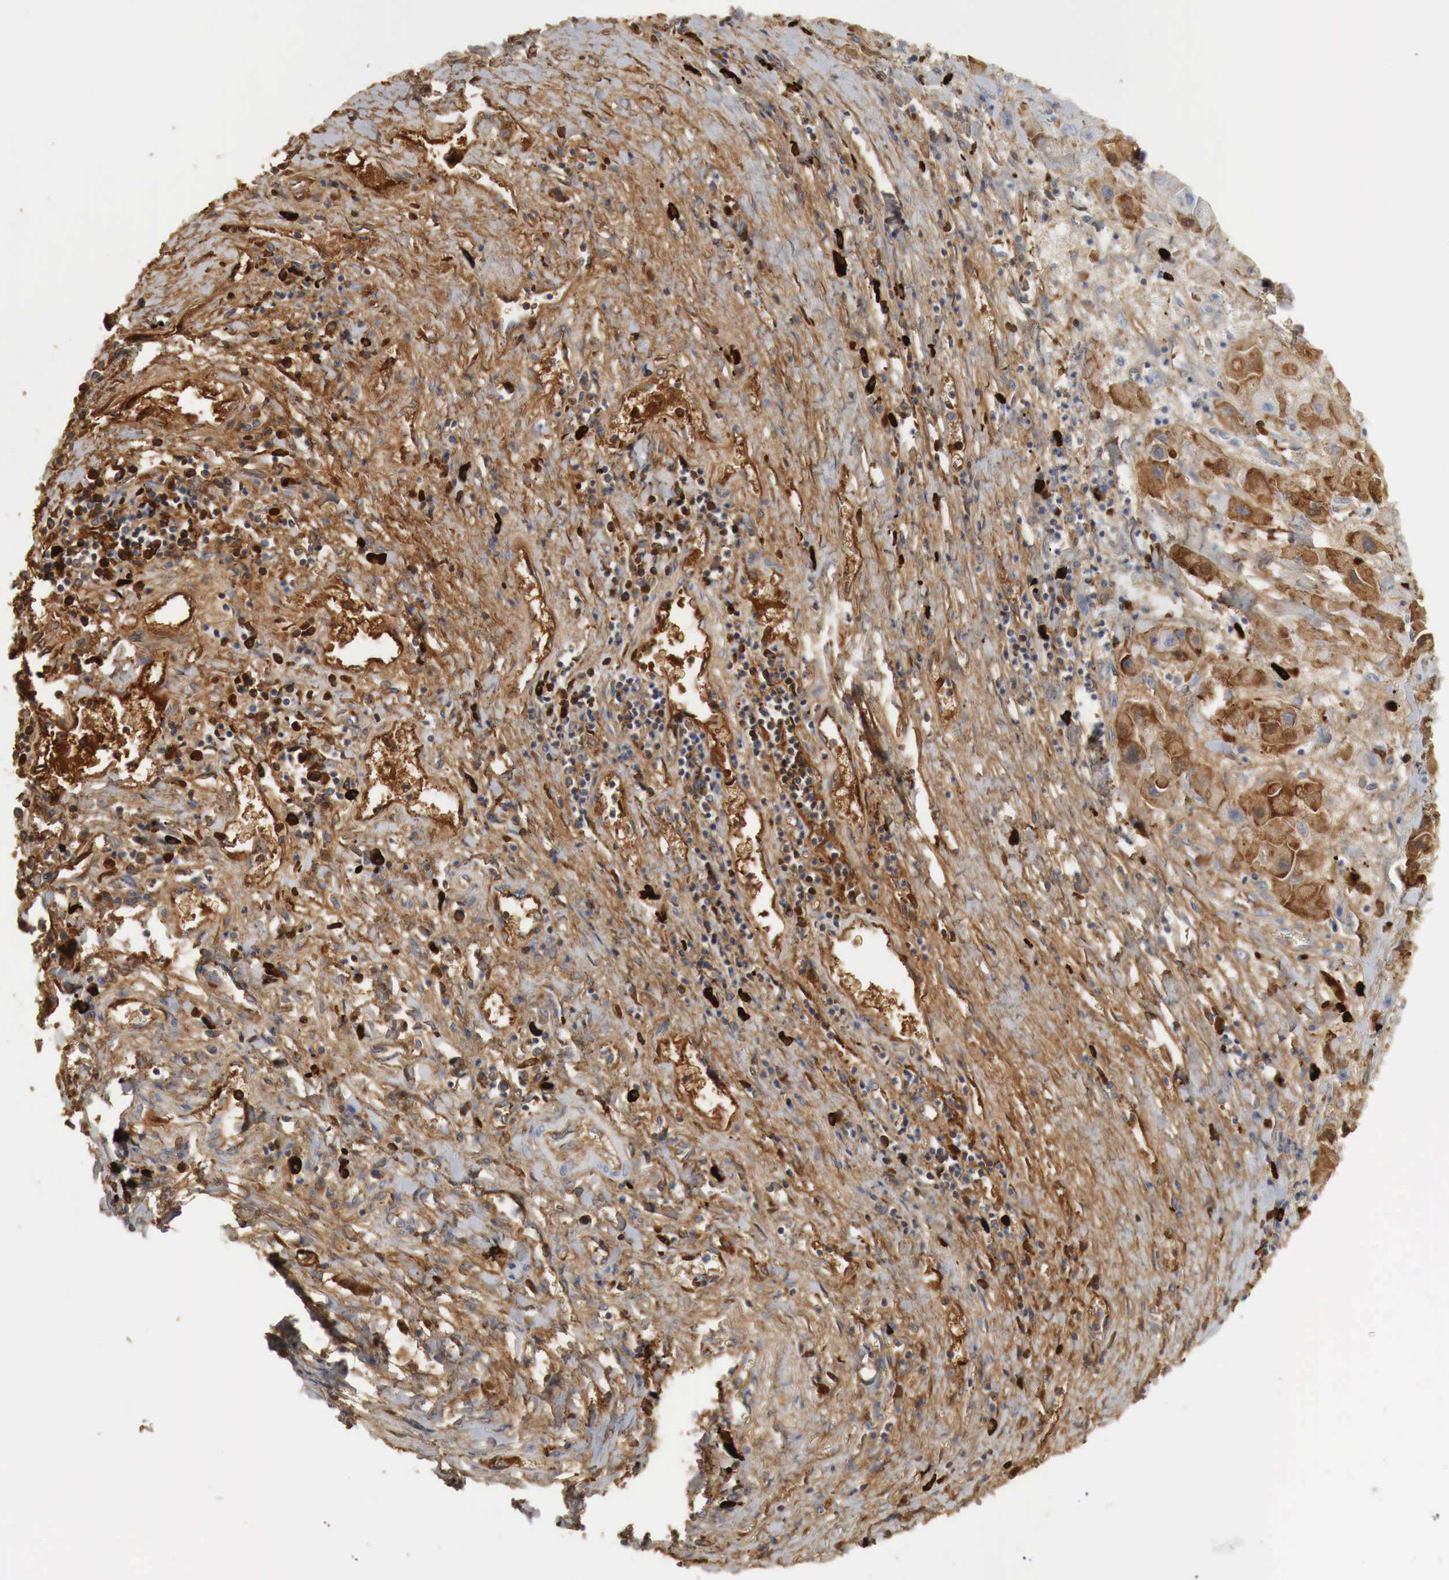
{"staining": {"intensity": "moderate", "quantity": "<25%", "location": "cytoplasmic/membranous"}, "tissue": "liver cancer", "cell_type": "Tumor cells", "image_type": "cancer", "snomed": [{"axis": "morphology", "description": "Carcinoma, Hepatocellular, NOS"}, {"axis": "topography", "description": "Liver"}], "caption": "About <25% of tumor cells in human liver hepatocellular carcinoma exhibit moderate cytoplasmic/membranous protein expression as visualized by brown immunohistochemical staining.", "gene": "IGLC3", "patient": {"sex": "male", "age": 24}}